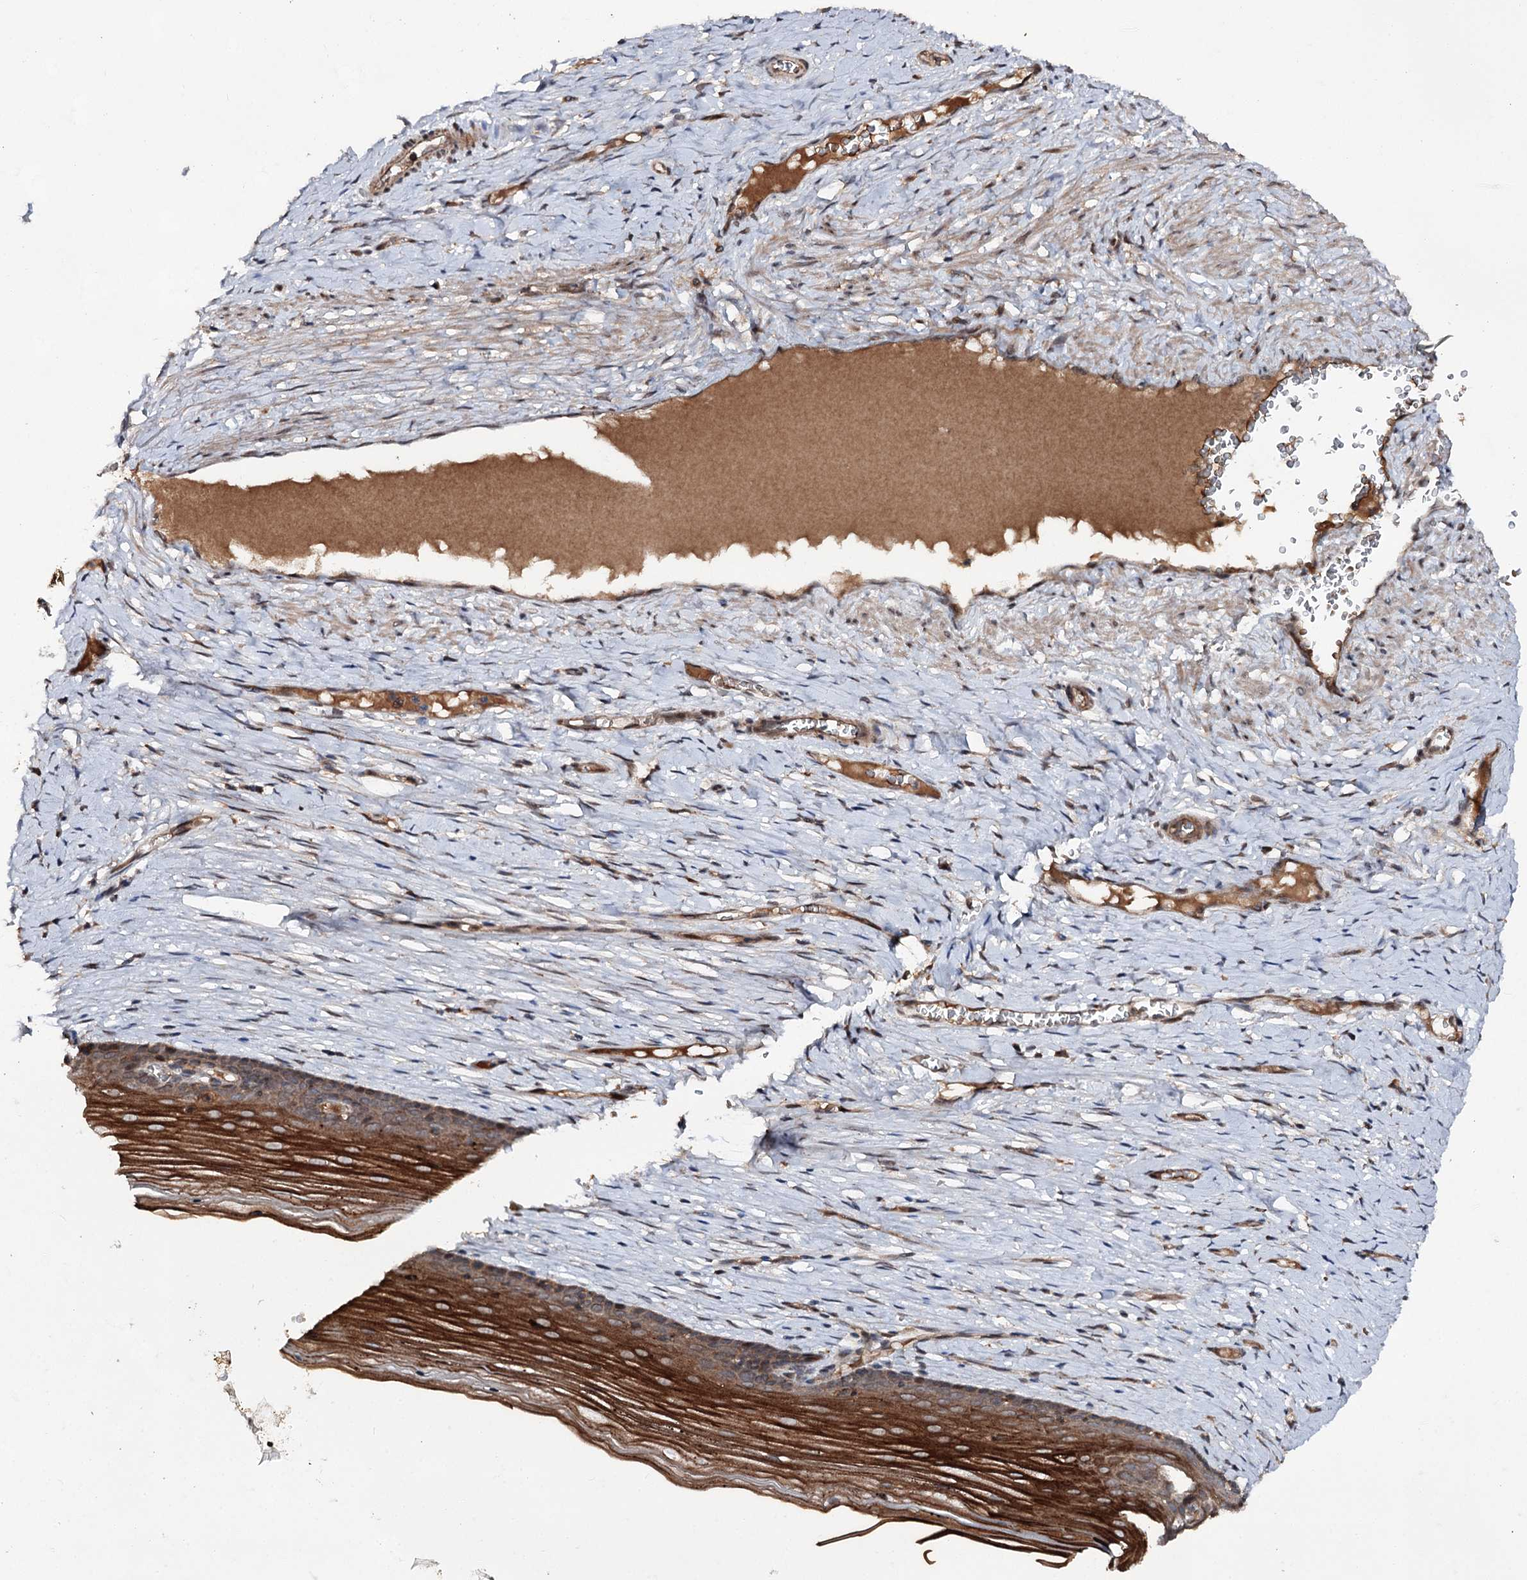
{"staining": {"intensity": "strong", "quantity": "25%-75%", "location": "cytoplasmic/membranous"}, "tissue": "cervix", "cell_type": "Glandular cells", "image_type": "normal", "snomed": [{"axis": "morphology", "description": "Normal tissue, NOS"}, {"axis": "topography", "description": "Cervix"}], "caption": "An immunohistochemistry histopathology image of unremarkable tissue is shown. Protein staining in brown labels strong cytoplasmic/membranous positivity in cervix within glandular cells.", "gene": "MSANTD2", "patient": {"sex": "female", "age": 42}}